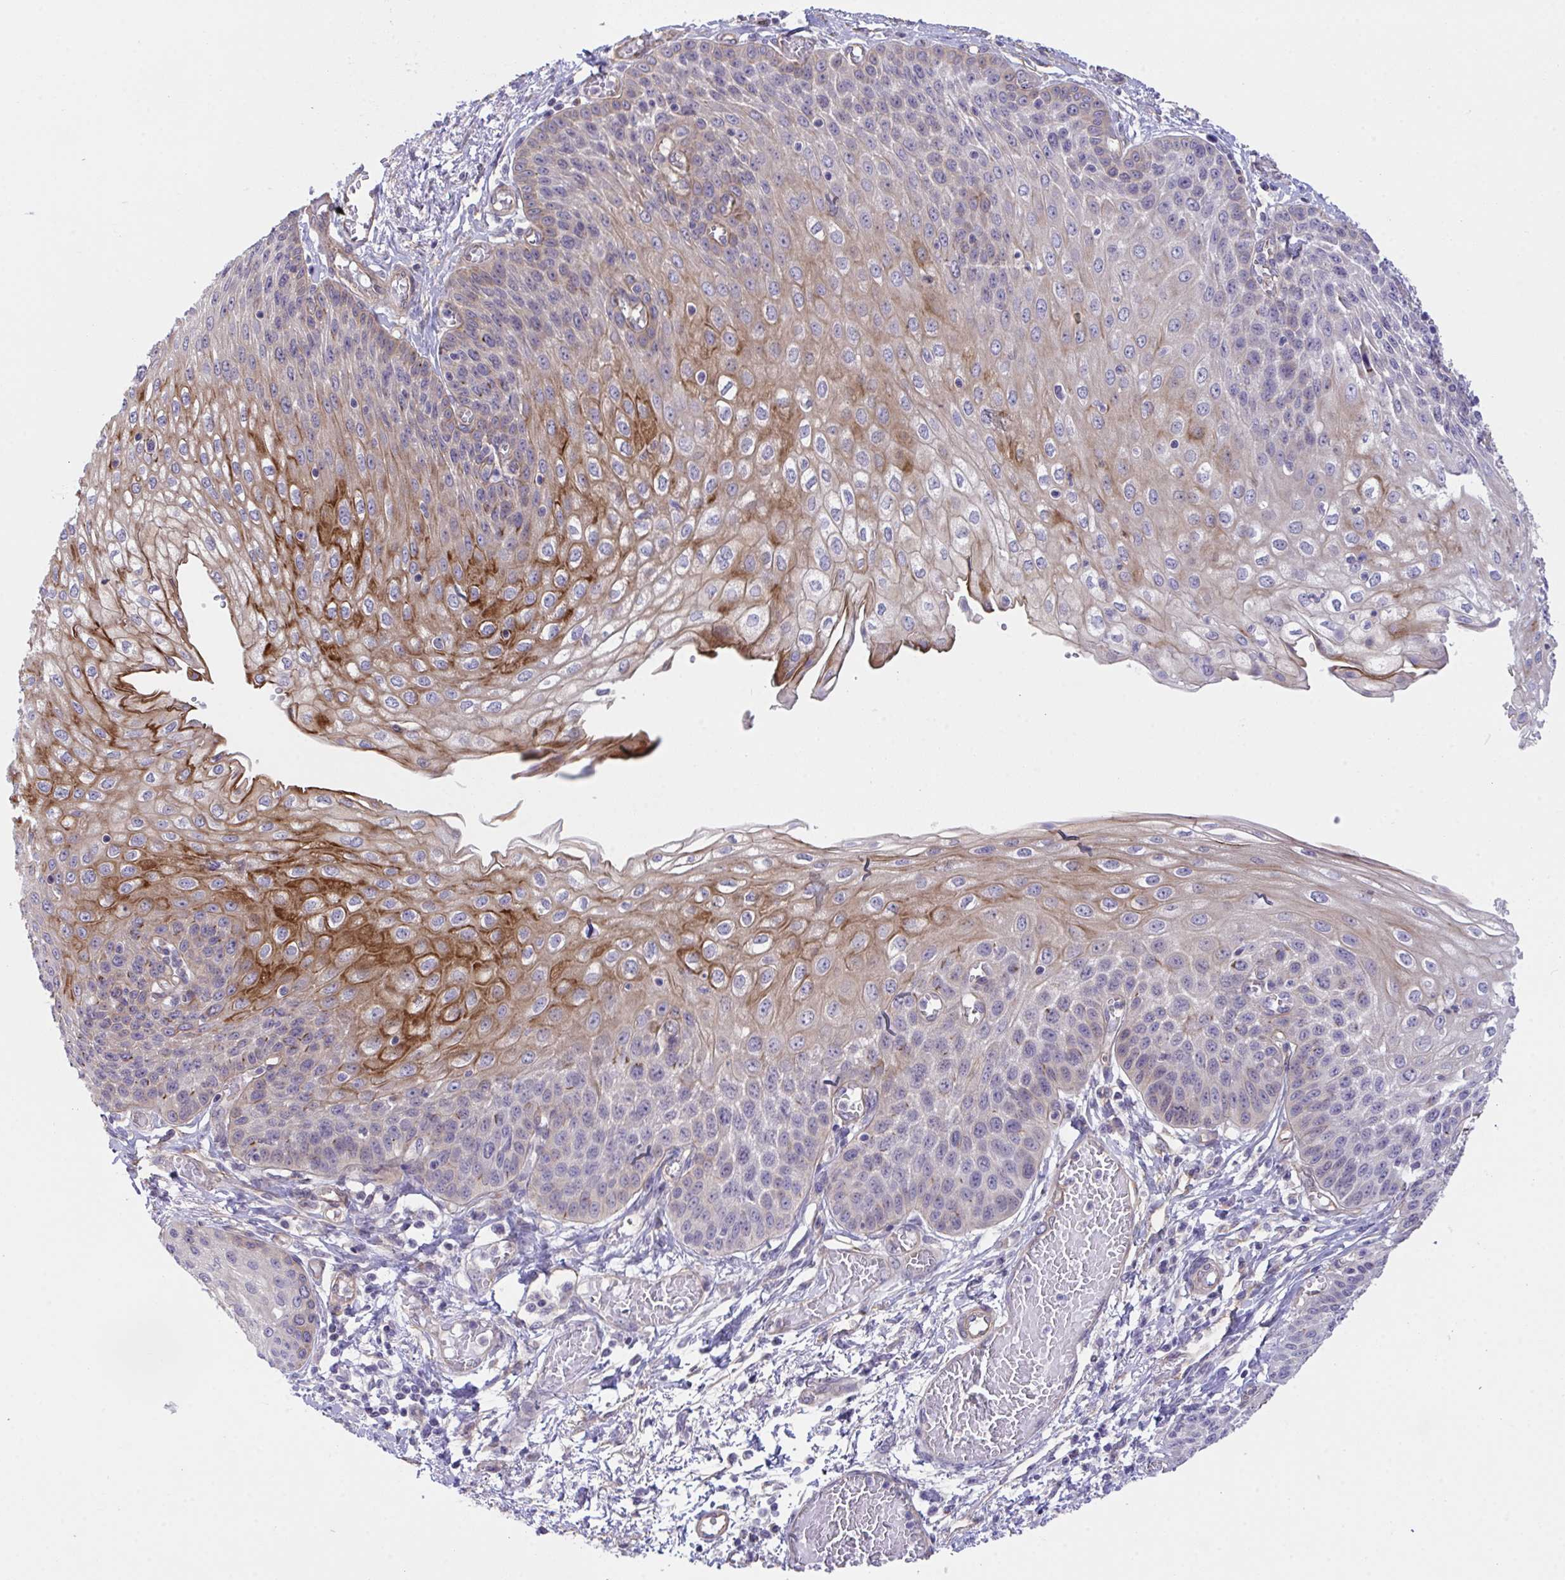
{"staining": {"intensity": "strong", "quantity": "<25%", "location": "cytoplasmic/membranous"}, "tissue": "esophagus", "cell_type": "Squamous epithelial cells", "image_type": "normal", "snomed": [{"axis": "morphology", "description": "Normal tissue, NOS"}, {"axis": "morphology", "description": "Adenocarcinoma, NOS"}, {"axis": "topography", "description": "Esophagus"}], "caption": "The immunohistochemical stain highlights strong cytoplasmic/membranous staining in squamous epithelial cells of unremarkable esophagus.", "gene": "RHOXF1", "patient": {"sex": "male", "age": 81}}